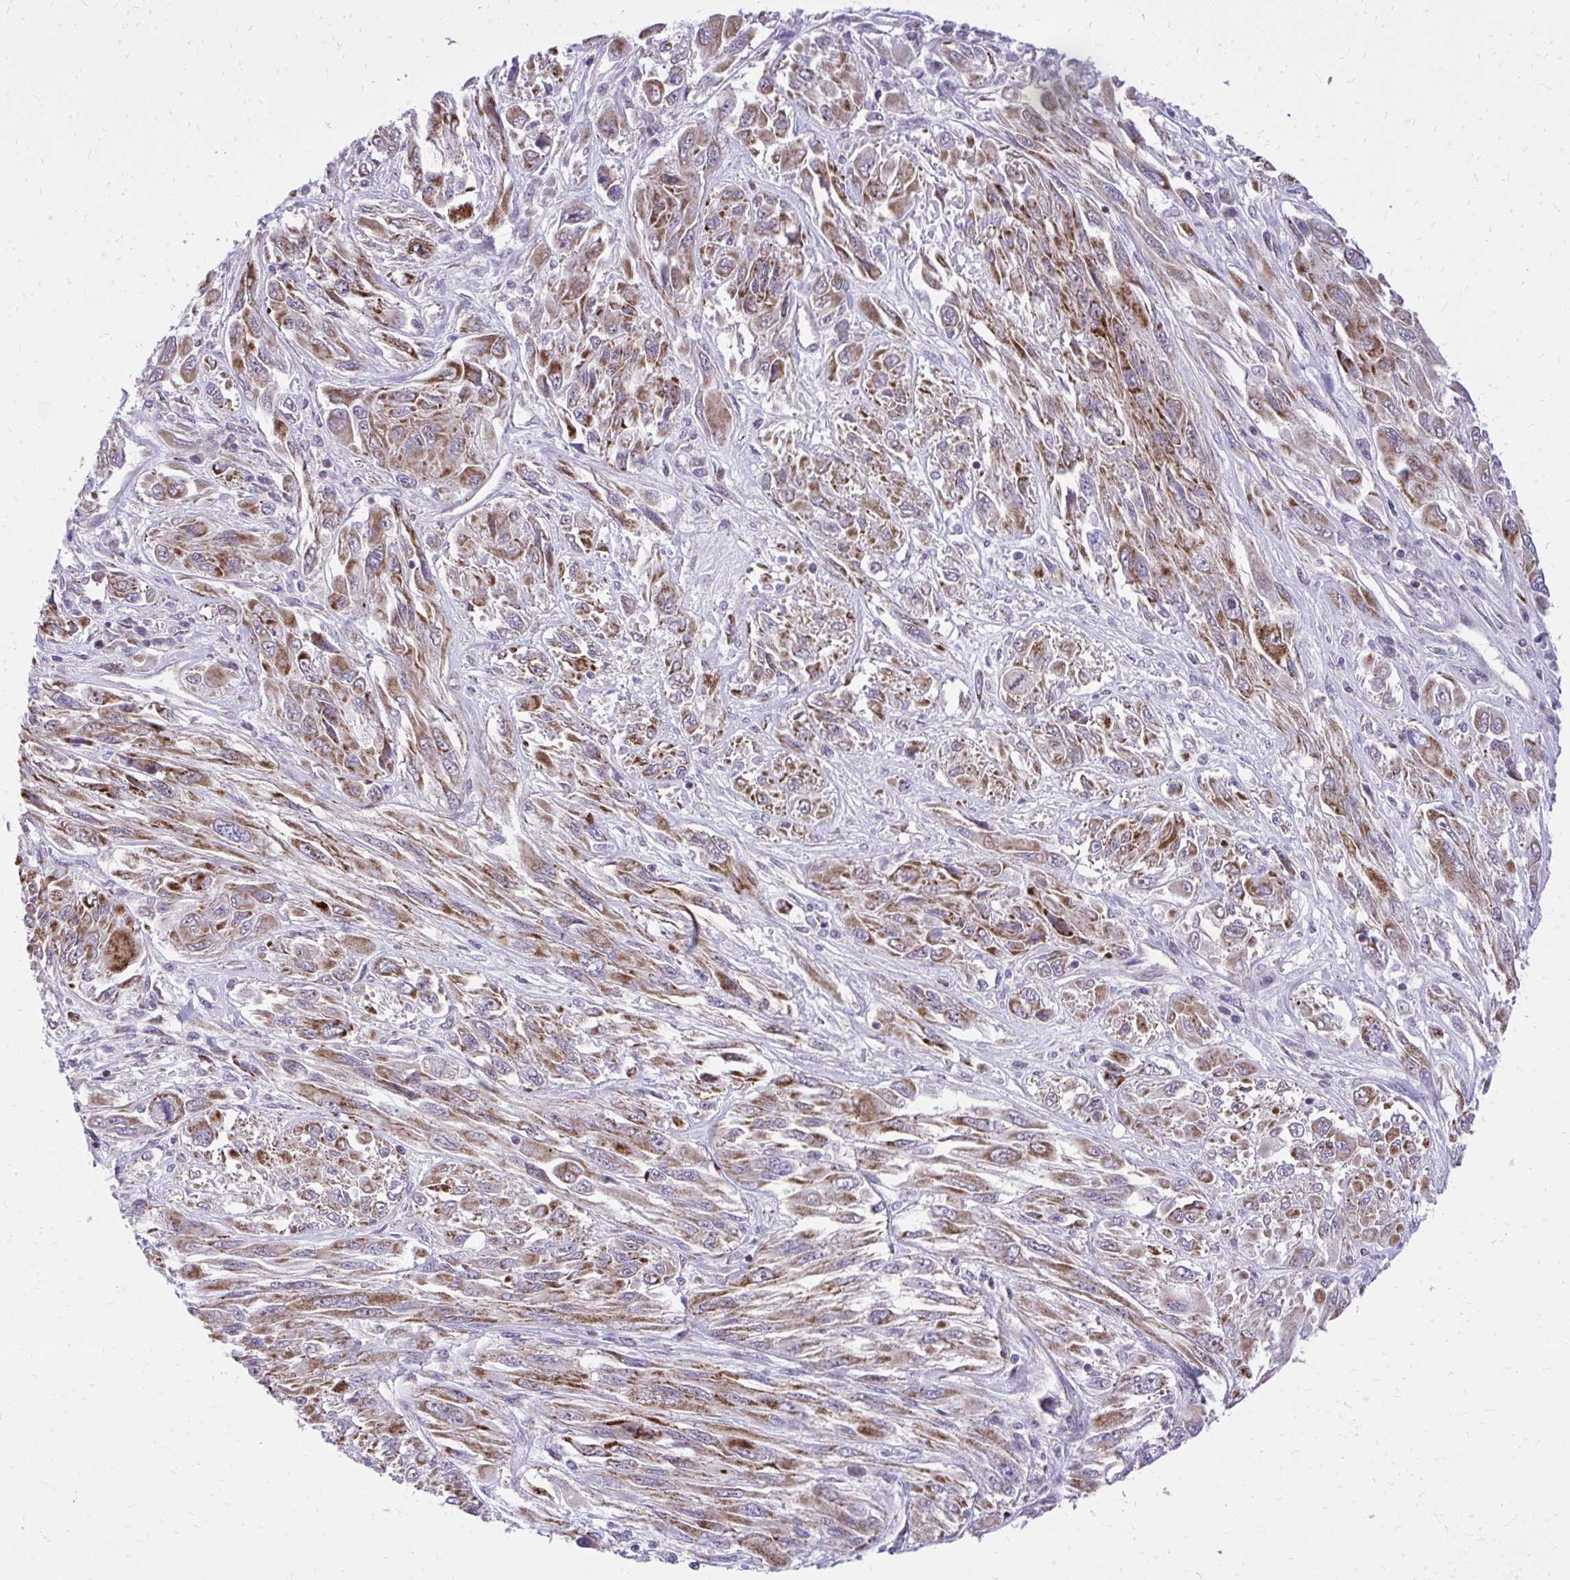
{"staining": {"intensity": "moderate", "quantity": ">75%", "location": "cytoplasmic/membranous"}, "tissue": "melanoma", "cell_type": "Tumor cells", "image_type": "cancer", "snomed": [{"axis": "morphology", "description": "Malignant melanoma, NOS"}, {"axis": "topography", "description": "Skin"}], "caption": "There is medium levels of moderate cytoplasmic/membranous expression in tumor cells of malignant melanoma, as demonstrated by immunohistochemical staining (brown color).", "gene": "GPRIN3", "patient": {"sex": "female", "age": 91}}